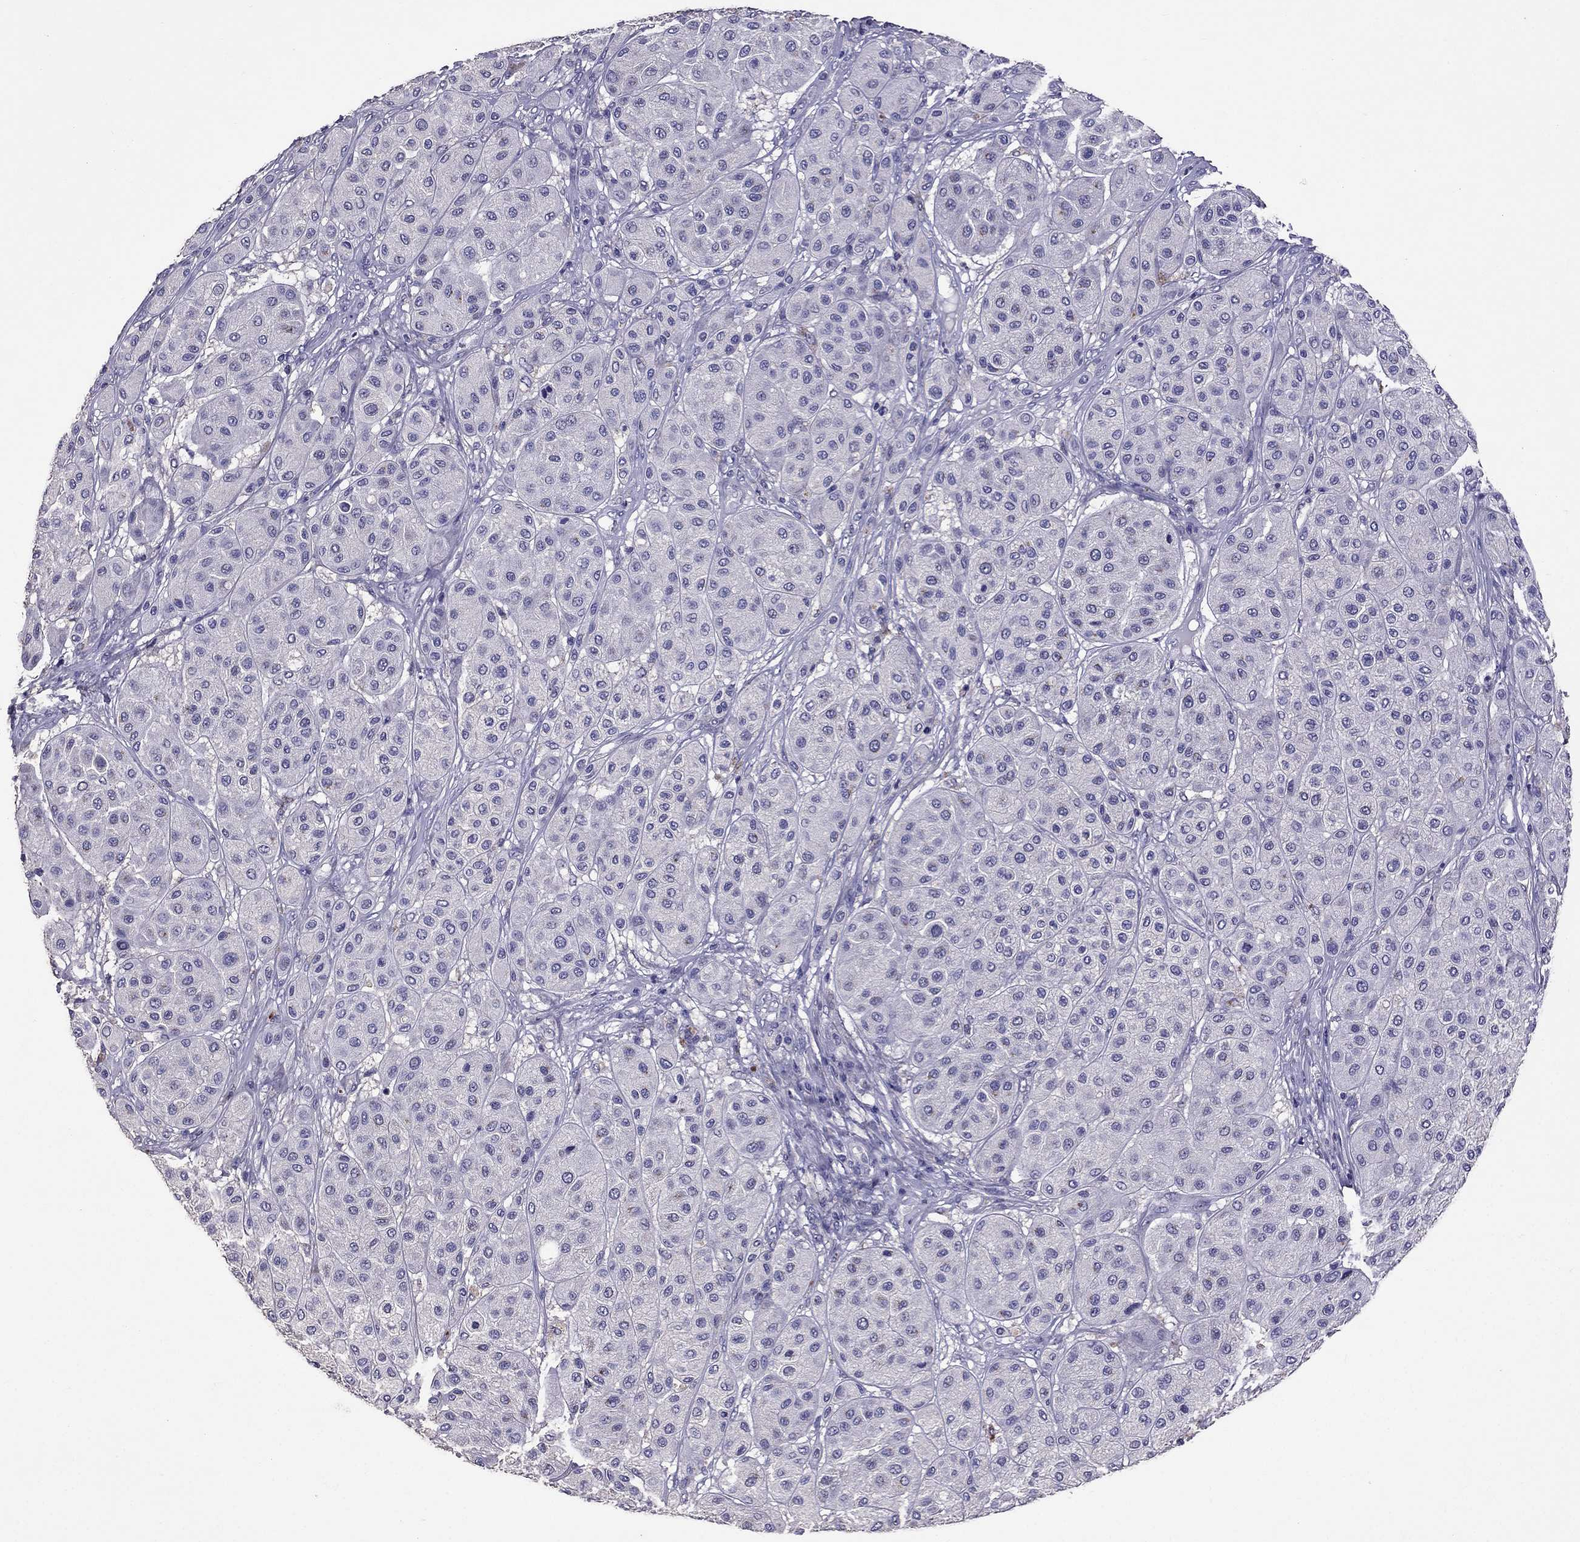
{"staining": {"intensity": "negative", "quantity": "none", "location": "none"}, "tissue": "melanoma", "cell_type": "Tumor cells", "image_type": "cancer", "snomed": [{"axis": "morphology", "description": "Malignant melanoma, Metastatic site"}, {"axis": "topography", "description": "Smooth muscle"}], "caption": "This is an immunohistochemistry (IHC) photomicrograph of human malignant melanoma (metastatic site). There is no expression in tumor cells.", "gene": "NKX3-1", "patient": {"sex": "male", "age": 41}}